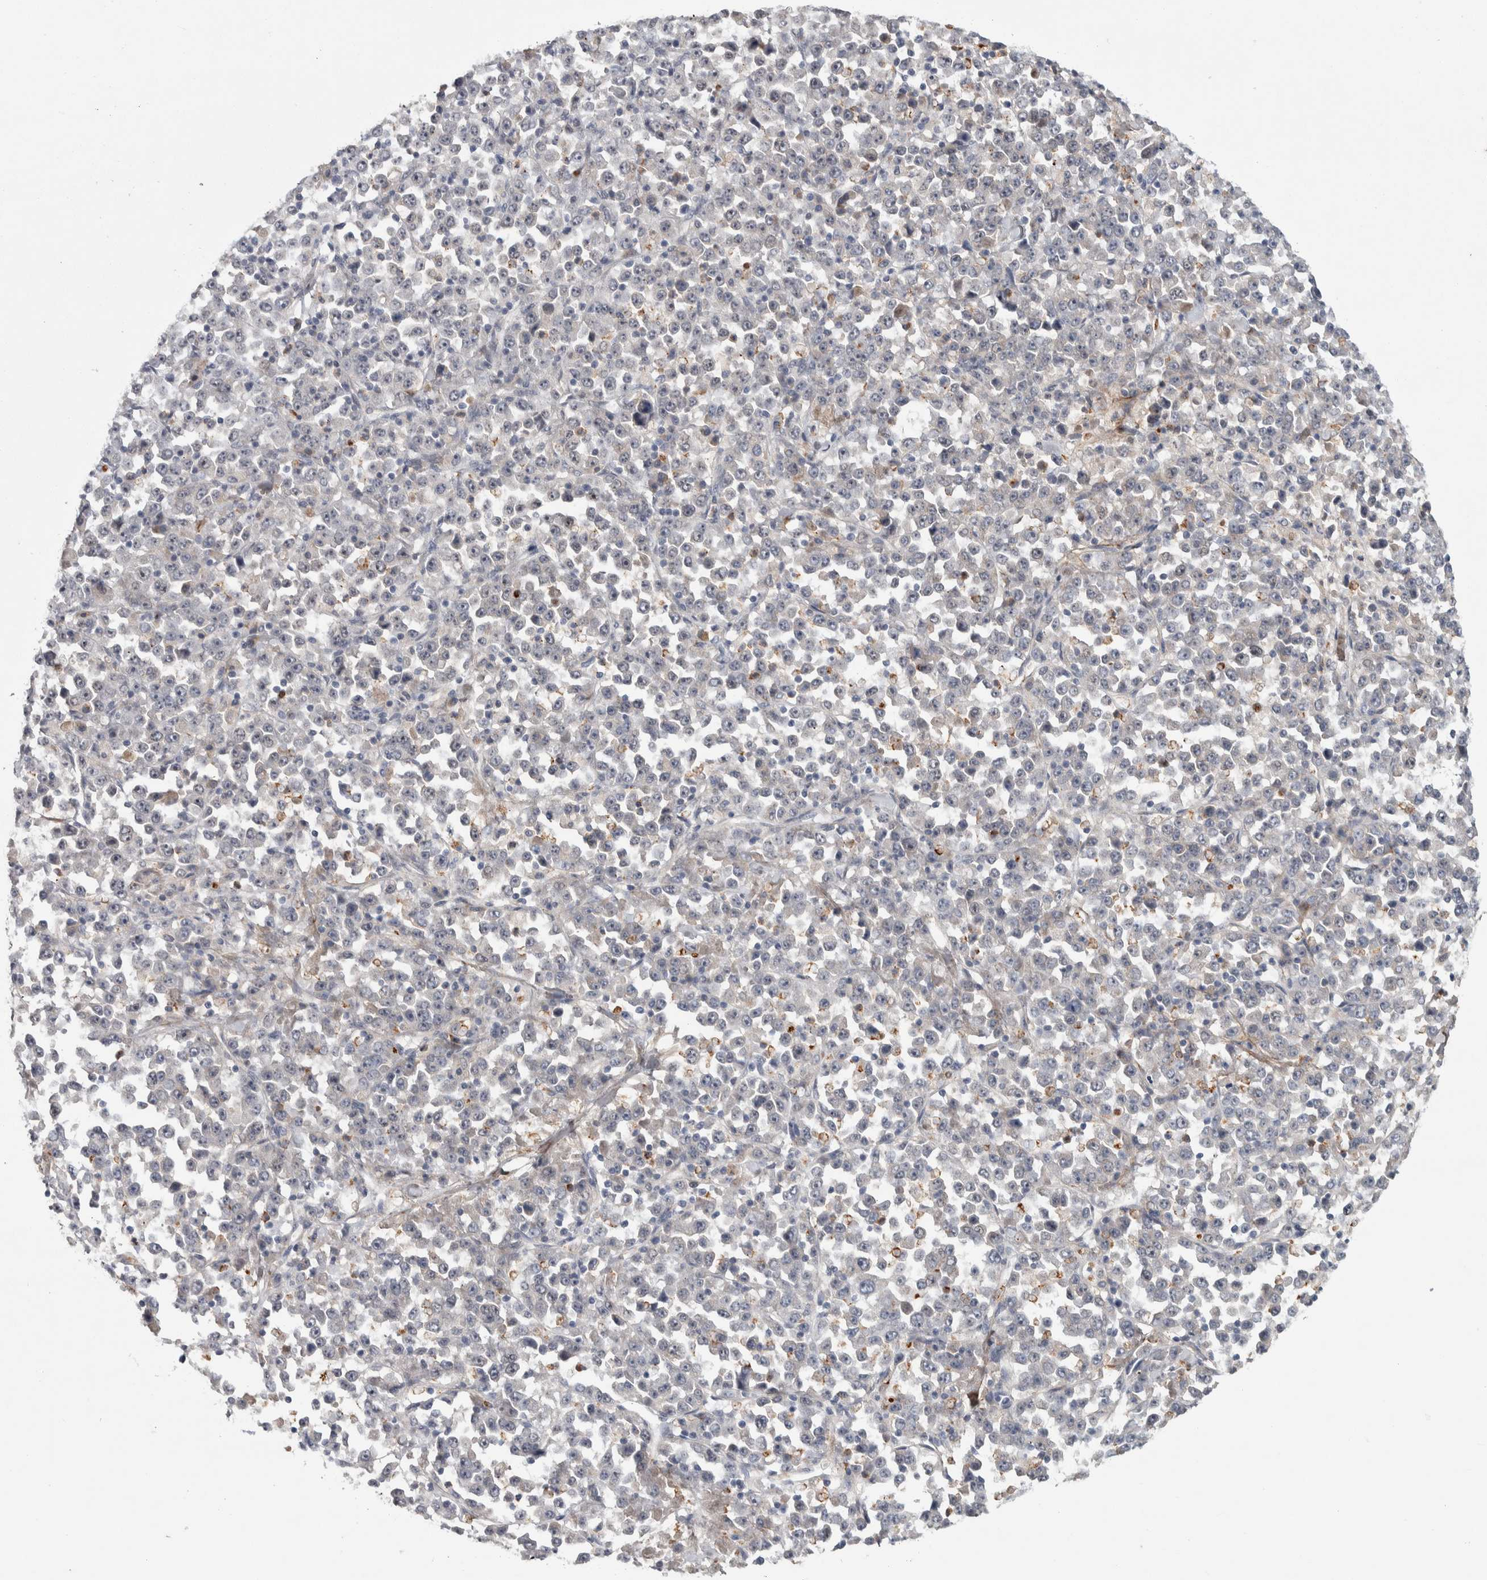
{"staining": {"intensity": "negative", "quantity": "none", "location": "none"}, "tissue": "stomach cancer", "cell_type": "Tumor cells", "image_type": "cancer", "snomed": [{"axis": "morphology", "description": "Normal tissue, NOS"}, {"axis": "morphology", "description": "Adenocarcinoma, NOS"}, {"axis": "topography", "description": "Stomach, upper"}, {"axis": "topography", "description": "Stomach"}], "caption": "A micrograph of stomach adenocarcinoma stained for a protein shows no brown staining in tumor cells. Brightfield microscopy of IHC stained with DAB (3,3'-diaminobenzidine) (brown) and hematoxylin (blue), captured at high magnification.", "gene": "ASPN", "patient": {"sex": "male", "age": 59}}